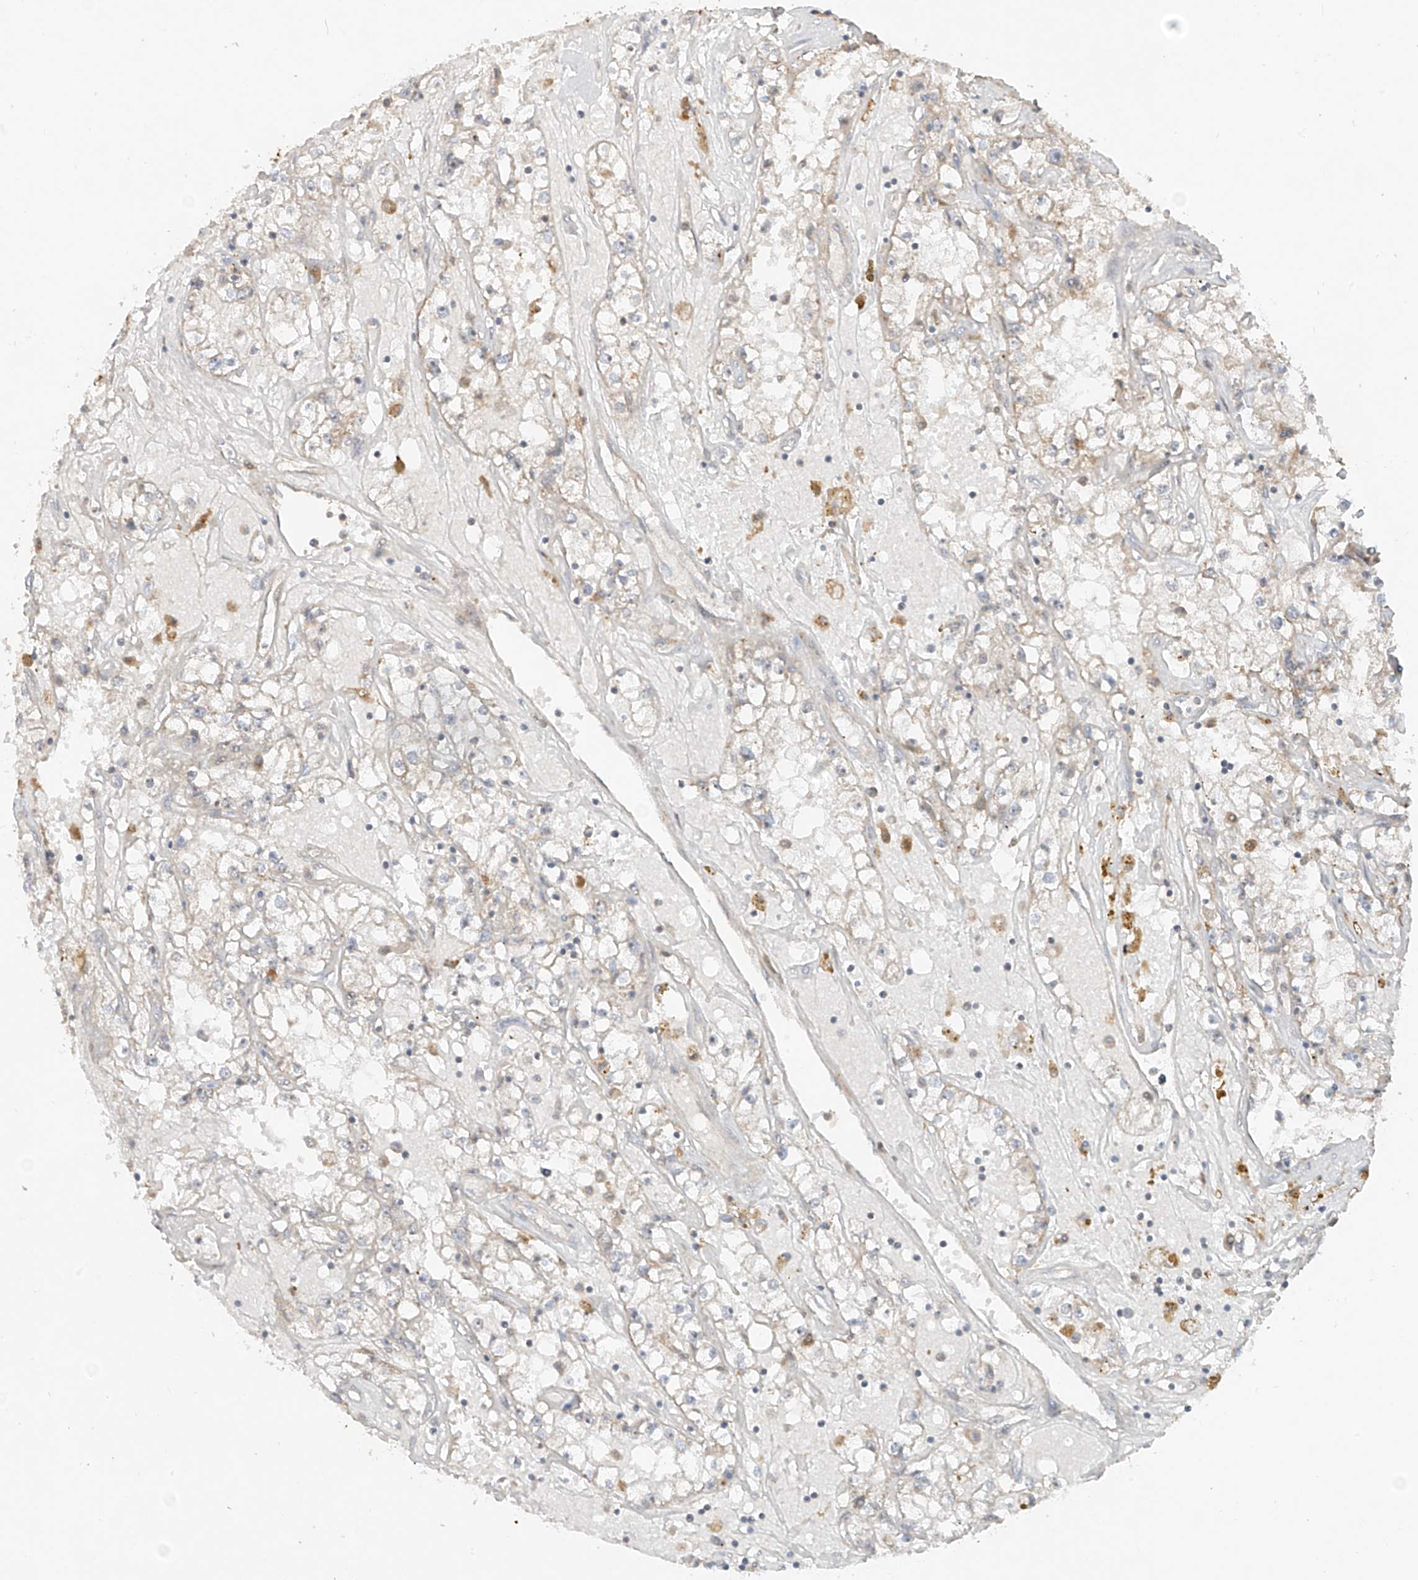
{"staining": {"intensity": "negative", "quantity": "none", "location": "none"}, "tissue": "renal cancer", "cell_type": "Tumor cells", "image_type": "cancer", "snomed": [{"axis": "morphology", "description": "Adenocarcinoma, NOS"}, {"axis": "topography", "description": "Kidney"}], "caption": "Immunohistochemistry (IHC) histopathology image of neoplastic tissue: human adenocarcinoma (renal) stained with DAB reveals no significant protein expression in tumor cells.", "gene": "COLGALT2", "patient": {"sex": "male", "age": 56}}